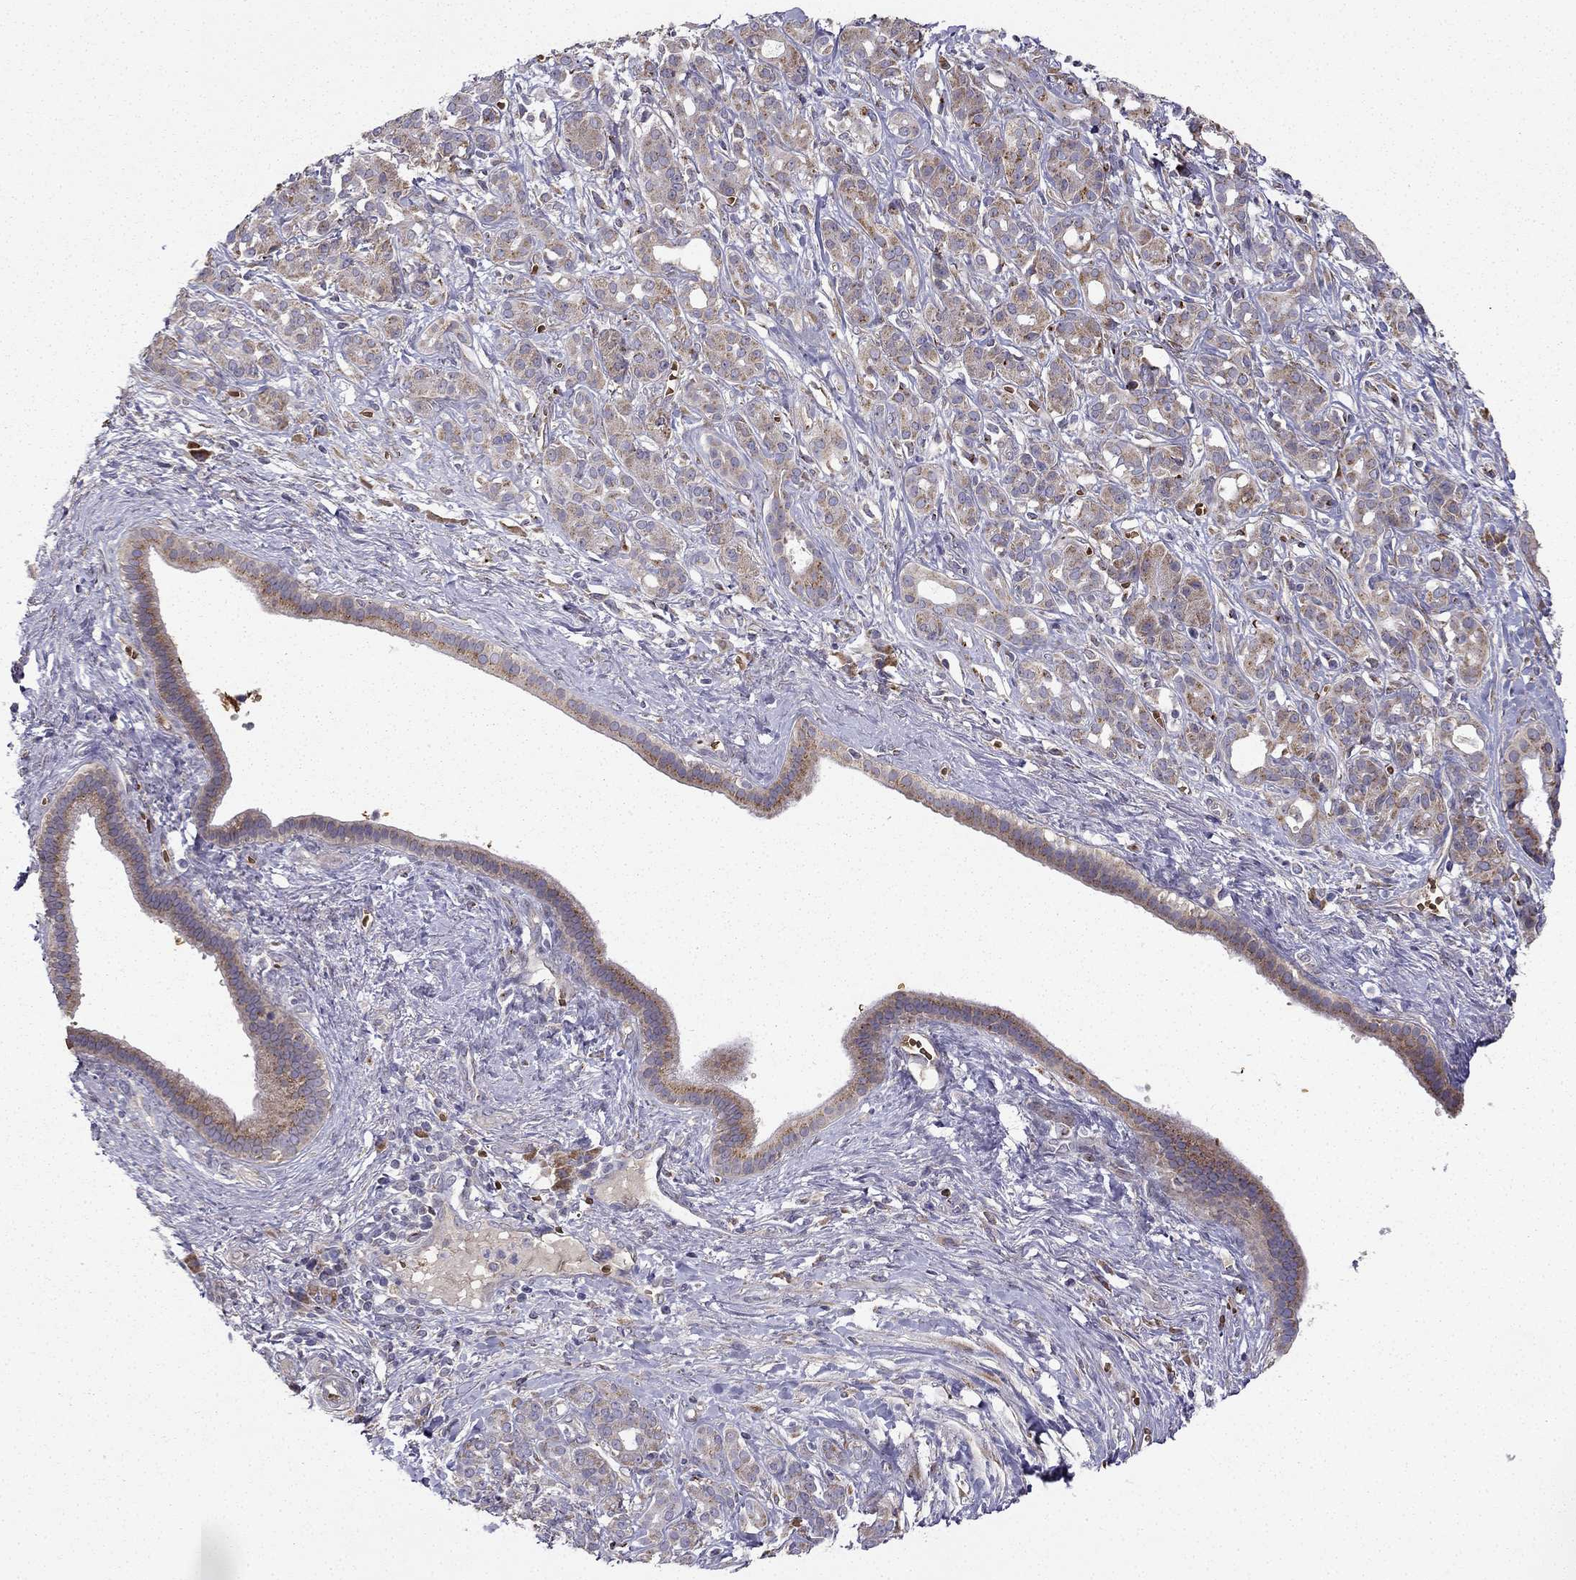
{"staining": {"intensity": "moderate", "quantity": "25%-75%", "location": "cytoplasmic/membranous"}, "tissue": "pancreatic cancer", "cell_type": "Tumor cells", "image_type": "cancer", "snomed": [{"axis": "morphology", "description": "Adenocarcinoma, NOS"}, {"axis": "topography", "description": "Pancreas"}], "caption": "IHC histopathology image of human pancreatic cancer (adenocarcinoma) stained for a protein (brown), which exhibits medium levels of moderate cytoplasmic/membranous expression in about 25%-75% of tumor cells.", "gene": "B4GALT7", "patient": {"sex": "male", "age": 61}}